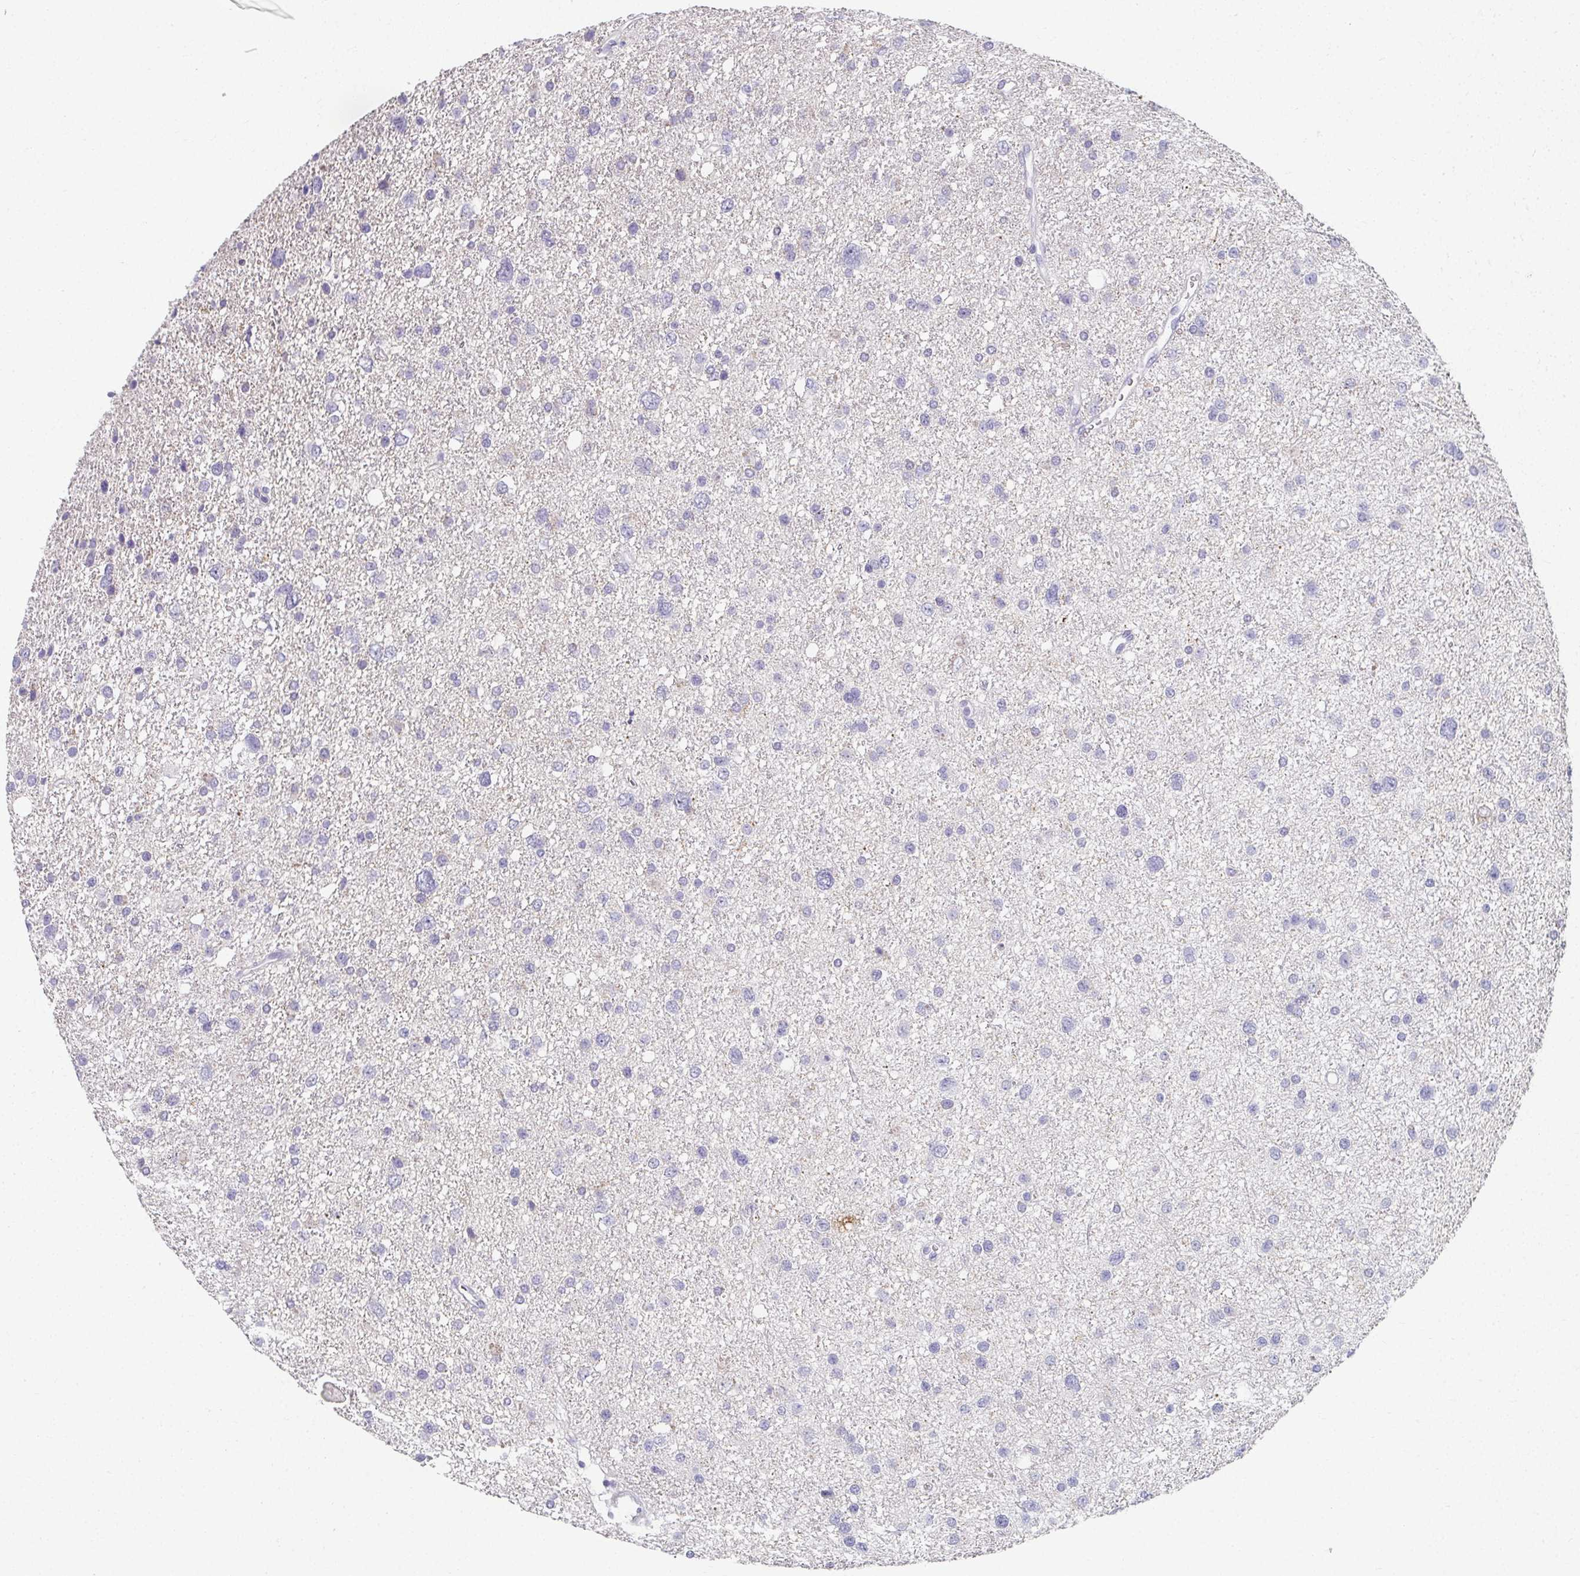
{"staining": {"intensity": "negative", "quantity": "none", "location": "none"}, "tissue": "glioma", "cell_type": "Tumor cells", "image_type": "cancer", "snomed": [{"axis": "morphology", "description": "Glioma, malignant, Low grade"}, {"axis": "topography", "description": "Brain"}], "caption": "DAB immunohistochemical staining of malignant glioma (low-grade) demonstrates no significant positivity in tumor cells.", "gene": "CAMKV", "patient": {"sex": "female", "age": 55}}